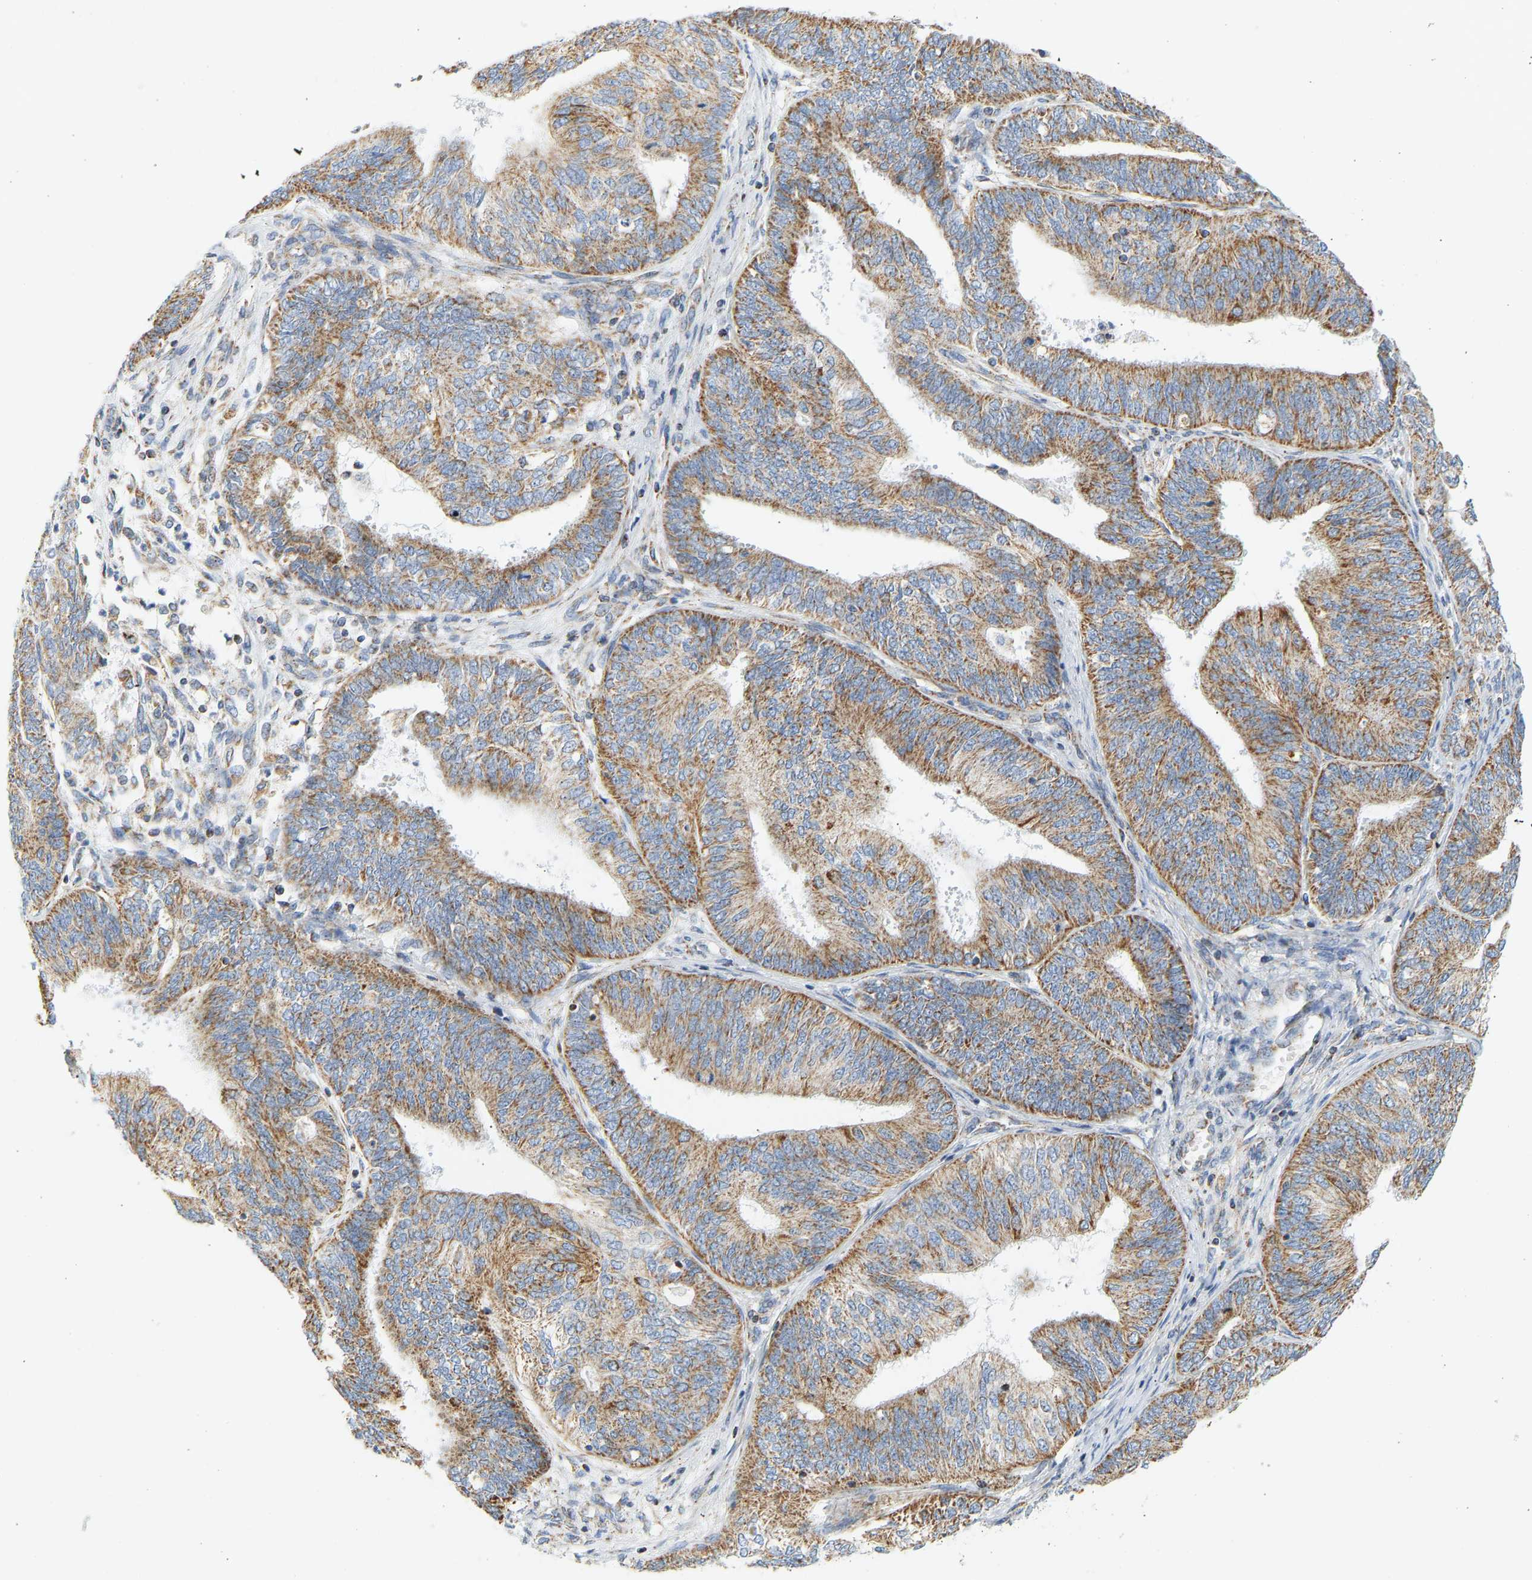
{"staining": {"intensity": "moderate", "quantity": ">75%", "location": "cytoplasmic/membranous"}, "tissue": "endometrial cancer", "cell_type": "Tumor cells", "image_type": "cancer", "snomed": [{"axis": "morphology", "description": "Adenocarcinoma, NOS"}, {"axis": "topography", "description": "Endometrium"}], "caption": "IHC of human adenocarcinoma (endometrial) displays medium levels of moderate cytoplasmic/membranous positivity in about >75% of tumor cells.", "gene": "GRPEL2", "patient": {"sex": "female", "age": 58}}